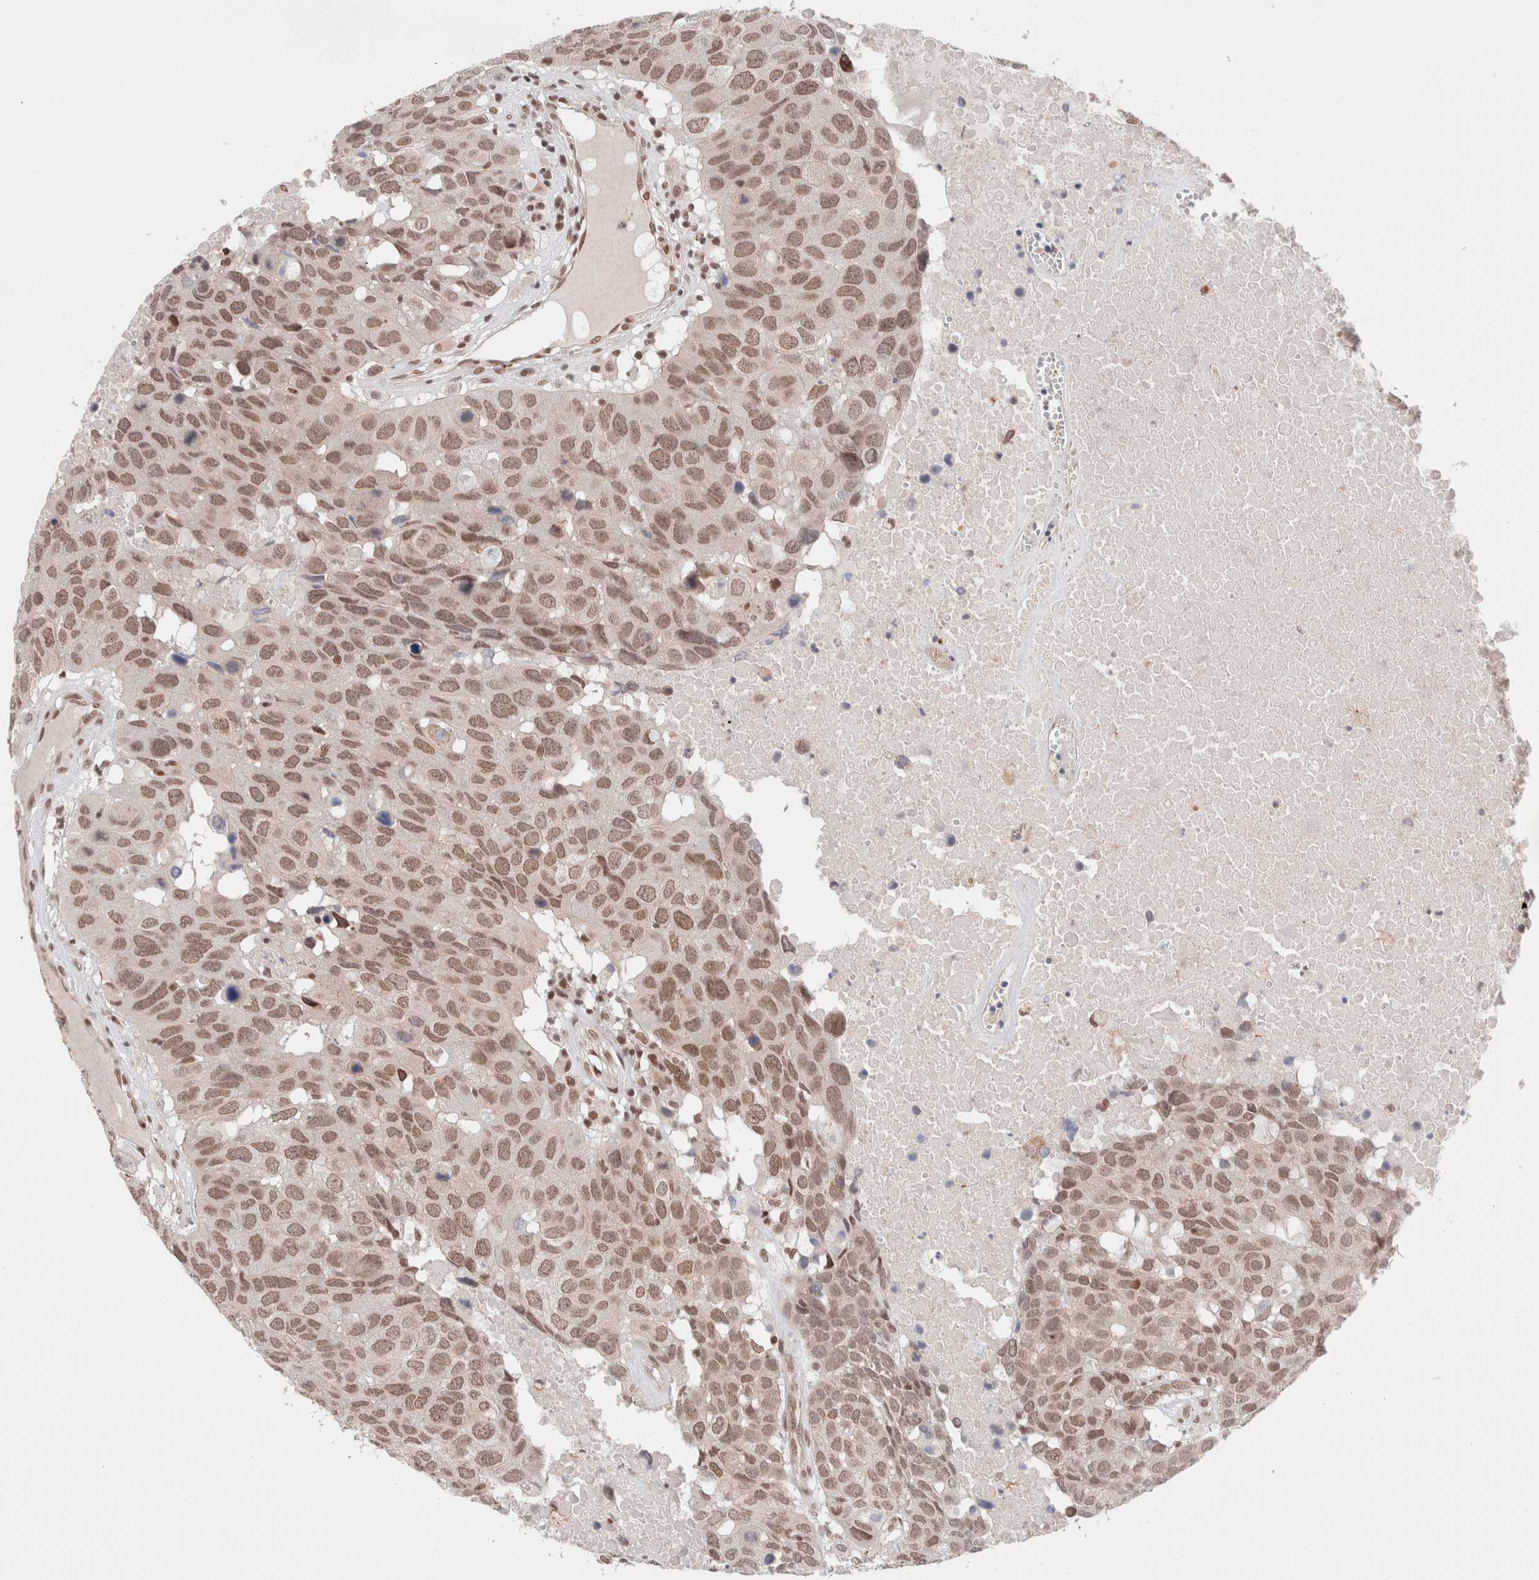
{"staining": {"intensity": "weak", "quantity": ">75%", "location": "nuclear"}, "tissue": "head and neck cancer", "cell_type": "Tumor cells", "image_type": "cancer", "snomed": [{"axis": "morphology", "description": "Squamous cell carcinoma, NOS"}, {"axis": "topography", "description": "Head-Neck"}], "caption": "This image demonstrates head and neck cancer (squamous cell carcinoma) stained with IHC to label a protein in brown. The nuclear of tumor cells show weak positivity for the protein. Nuclei are counter-stained blue.", "gene": "GATAD2A", "patient": {"sex": "male", "age": 66}}